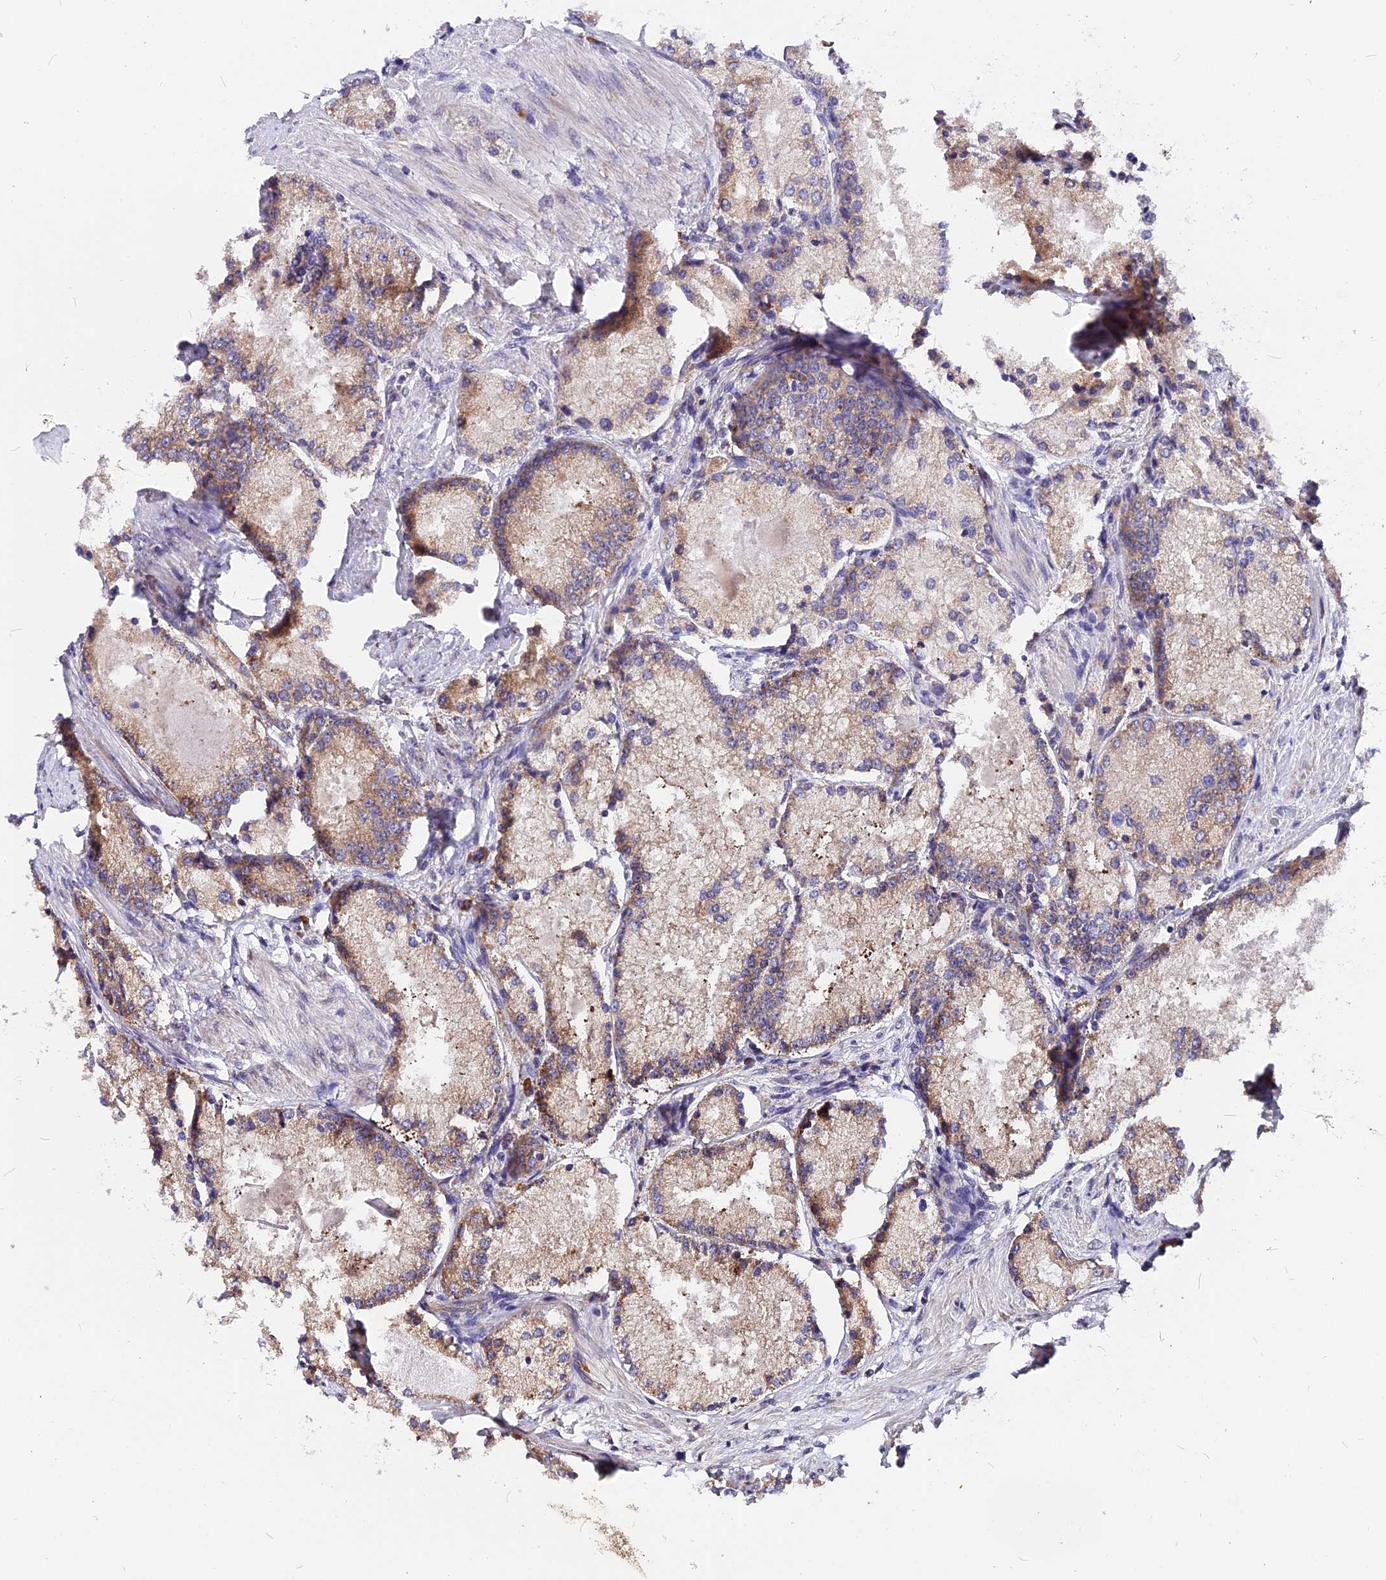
{"staining": {"intensity": "moderate", "quantity": "25%-75%", "location": "cytoplasmic/membranous"}, "tissue": "prostate cancer", "cell_type": "Tumor cells", "image_type": "cancer", "snomed": [{"axis": "morphology", "description": "Adenocarcinoma, Low grade"}, {"axis": "topography", "description": "Prostate"}], "caption": "Prostate low-grade adenocarcinoma tissue displays moderate cytoplasmic/membranous staining in about 25%-75% of tumor cells The staining is performed using DAB (3,3'-diaminobenzidine) brown chromogen to label protein expression. The nuclei are counter-stained blue using hematoxylin.", "gene": "GNPTAB", "patient": {"sex": "male", "age": 74}}